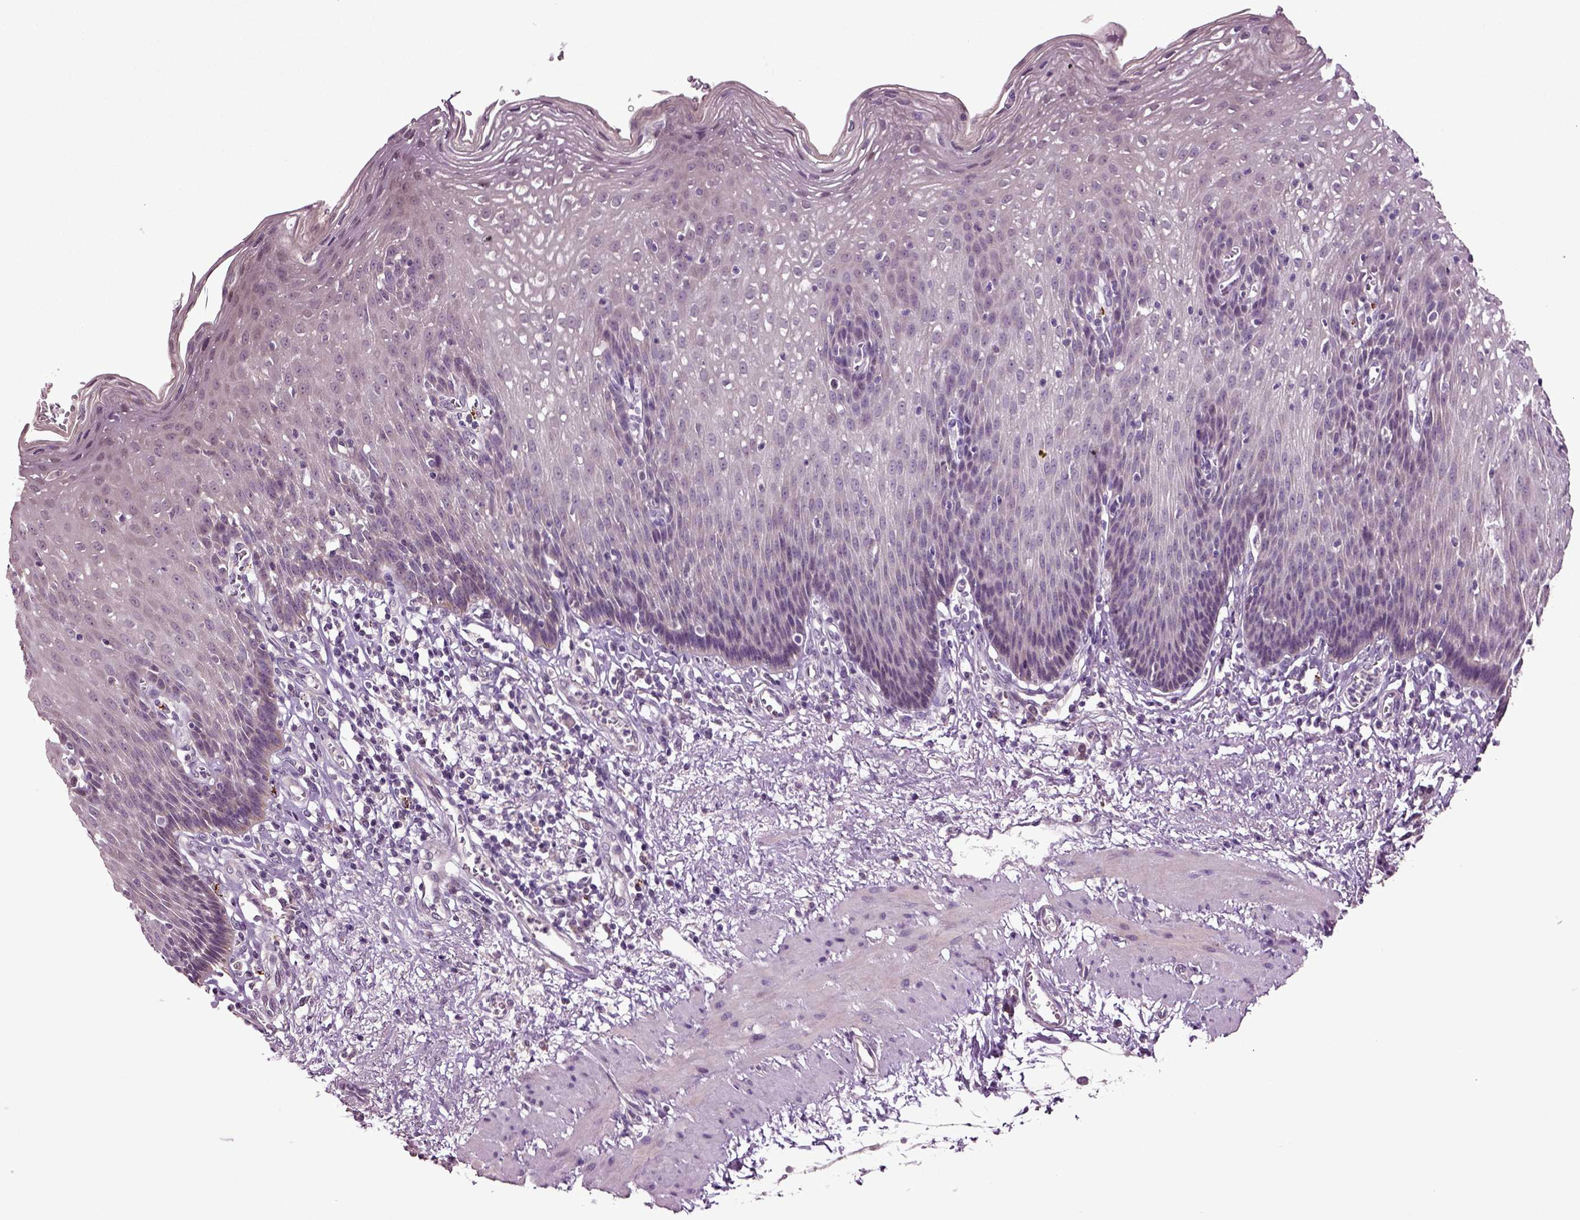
{"staining": {"intensity": "negative", "quantity": "none", "location": "none"}, "tissue": "esophagus", "cell_type": "Squamous epithelial cells", "image_type": "normal", "snomed": [{"axis": "morphology", "description": "Normal tissue, NOS"}, {"axis": "topography", "description": "Esophagus"}], "caption": "A histopathology image of esophagus stained for a protein reveals no brown staining in squamous epithelial cells. (Stains: DAB IHC with hematoxylin counter stain, Microscopy: brightfield microscopy at high magnification).", "gene": "SLC17A6", "patient": {"sex": "male", "age": 57}}